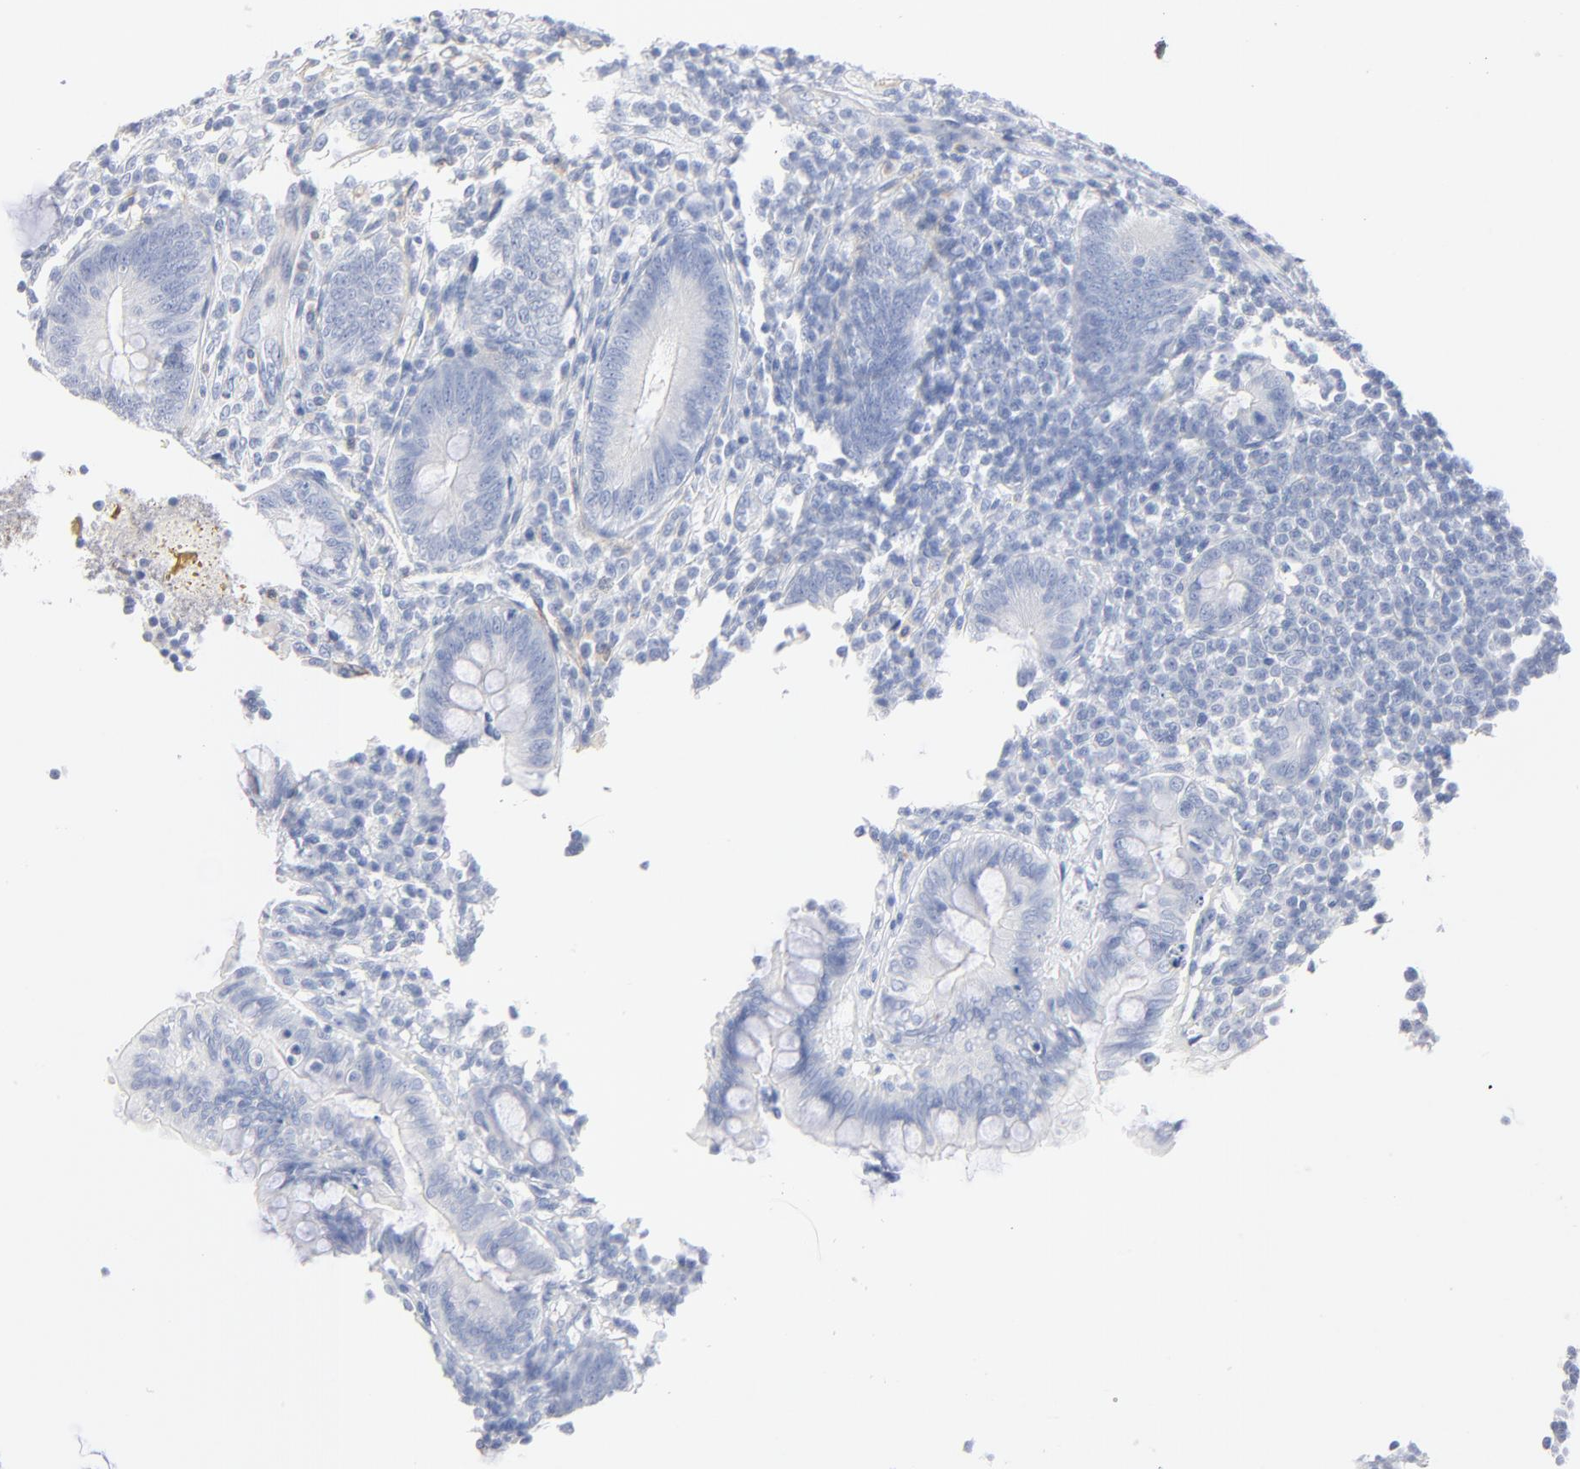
{"staining": {"intensity": "negative", "quantity": "none", "location": "none"}, "tissue": "appendix", "cell_type": "Glandular cells", "image_type": "normal", "snomed": [{"axis": "morphology", "description": "Normal tissue, NOS"}, {"axis": "topography", "description": "Appendix"}], "caption": "Appendix stained for a protein using immunohistochemistry displays no positivity glandular cells.", "gene": "AGTR1", "patient": {"sex": "female", "age": 66}}